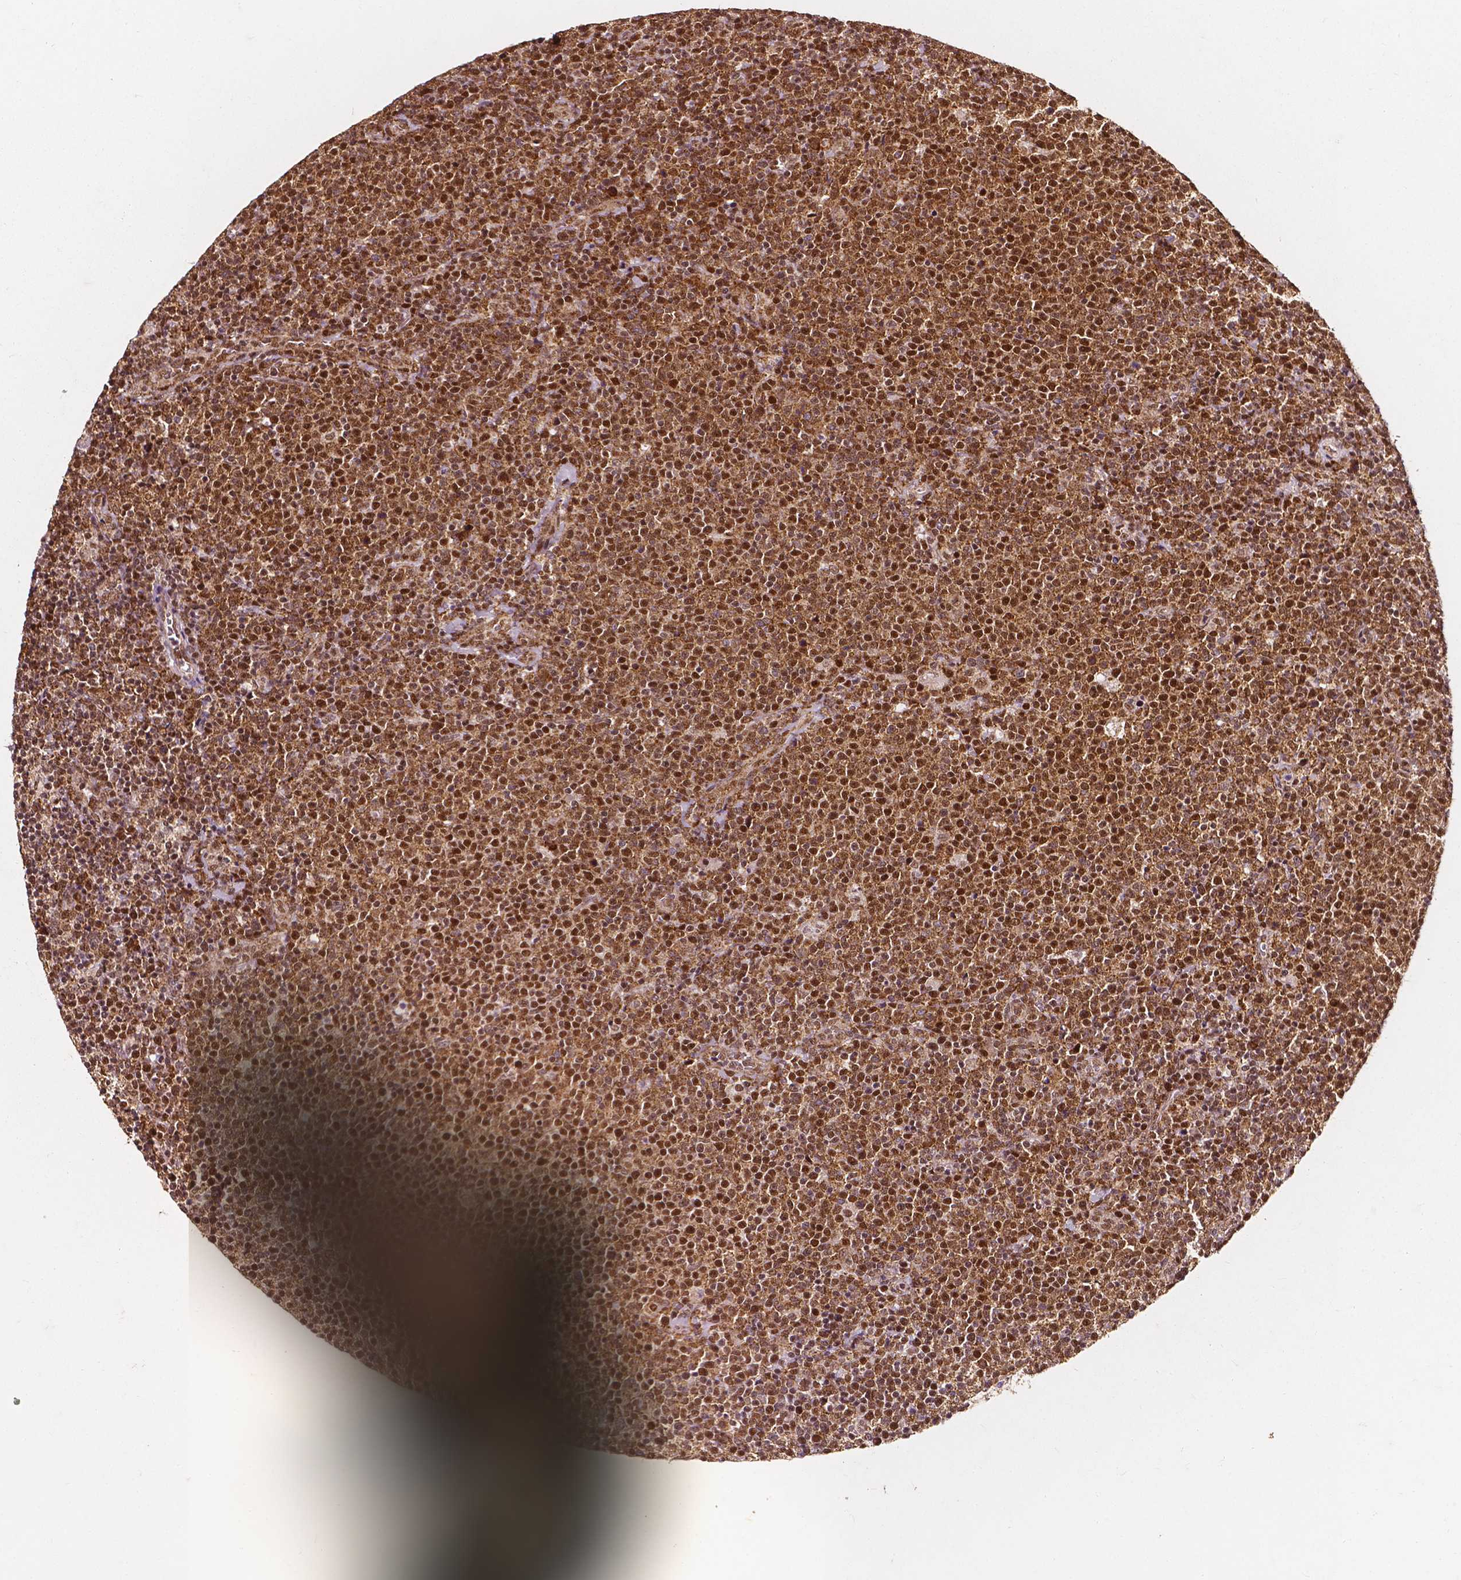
{"staining": {"intensity": "strong", "quantity": ">75%", "location": "cytoplasmic/membranous,nuclear"}, "tissue": "lymphoma", "cell_type": "Tumor cells", "image_type": "cancer", "snomed": [{"axis": "morphology", "description": "Malignant lymphoma, non-Hodgkin's type, High grade"}, {"axis": "topography", "description": "Lymph node"}], "caption": "Strong cytoplasmic/membranous and nuclear expression is identified in about >75% of tumor cells in high-grade malignant lymphoma, non-Hodgkin's type.", "gene": "SMN1", "patient": {"sex": "male", "age": 61}}